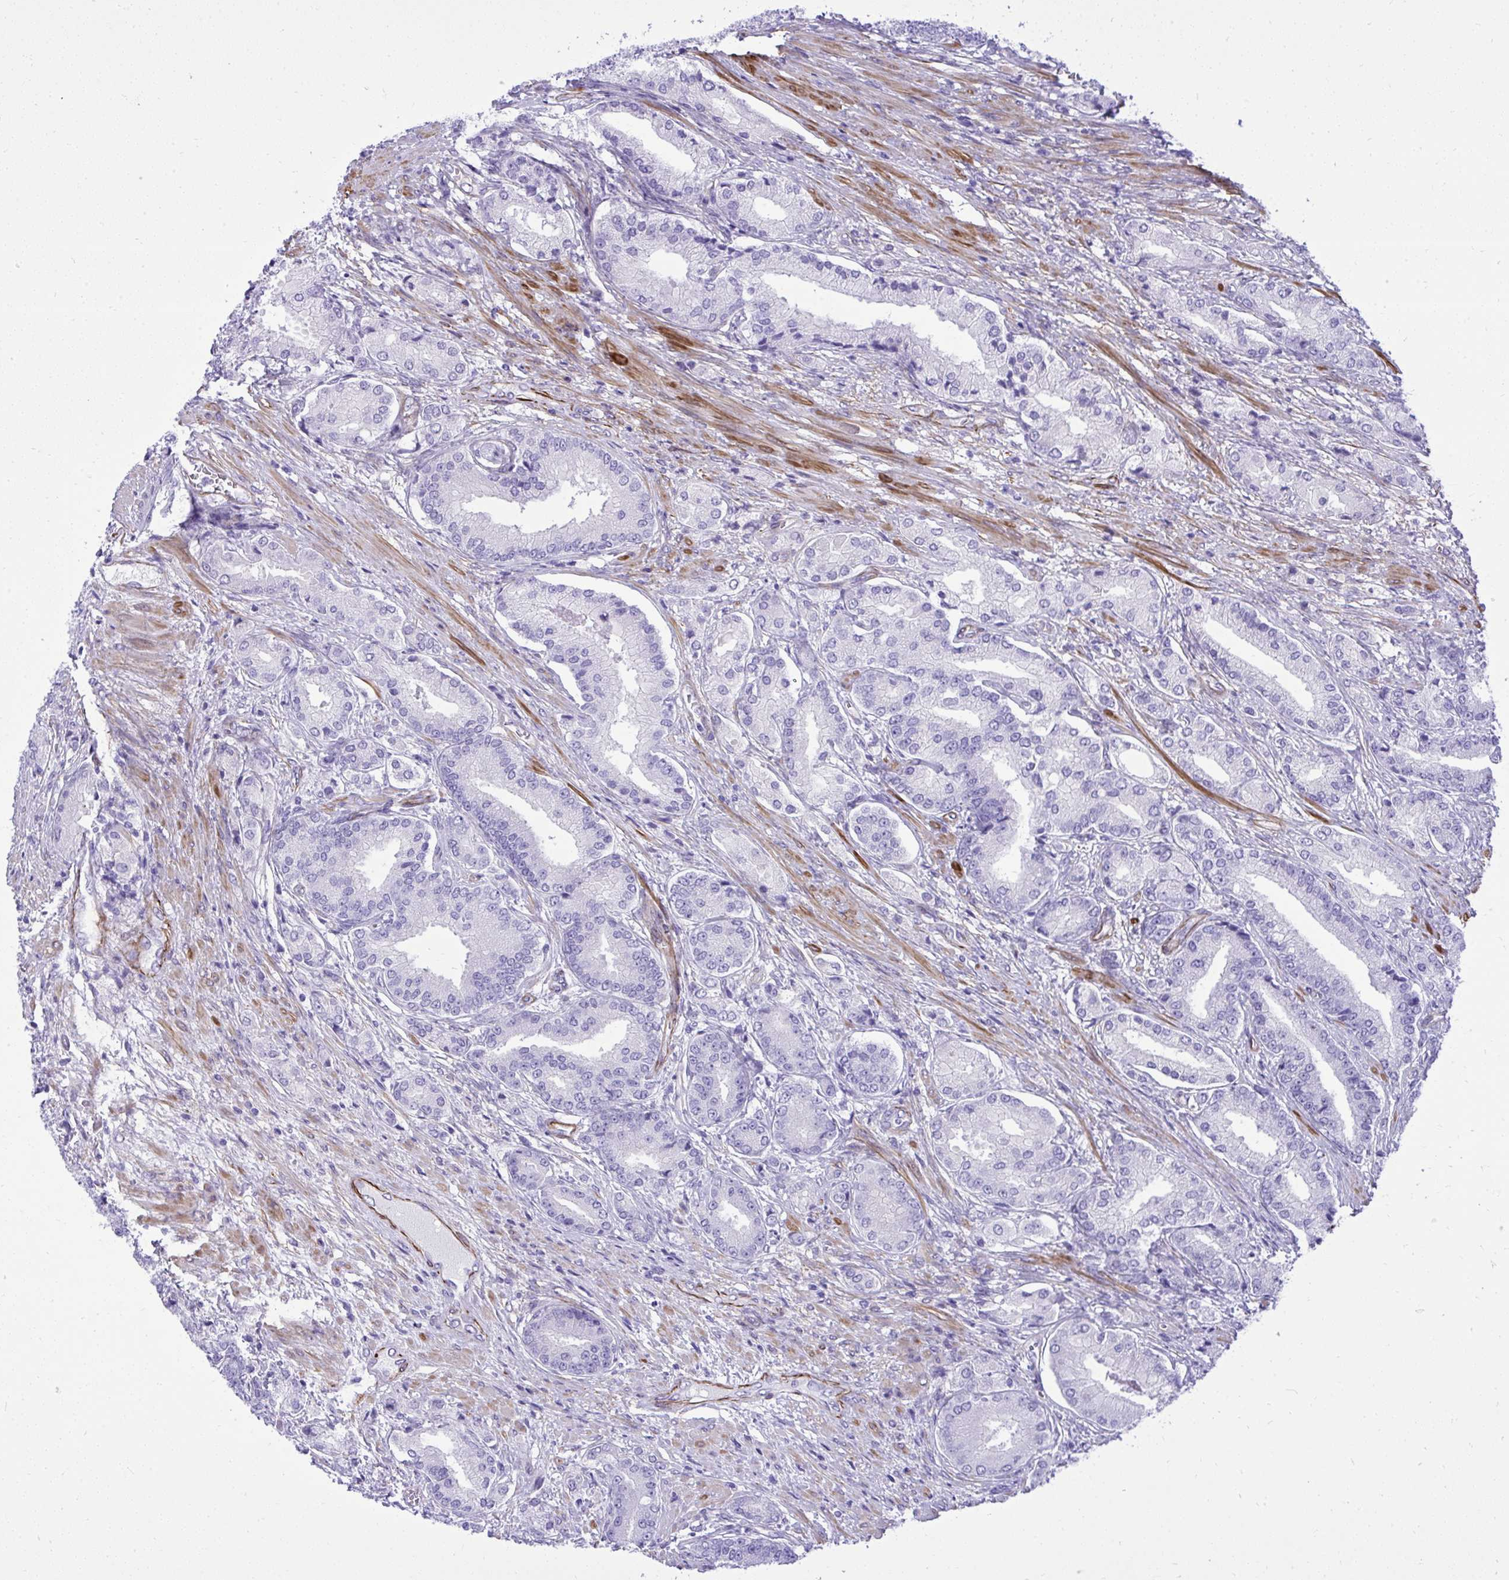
{"staining": {"intensity": "negative", "quantity": "none", "location": "none"}, "tissue": "prostate cancer", "cell_type": "Tumor cells", "image_type": "cancer", "snomed": [{"axis": "morphology", "description": "Adenocarcinoma, High grade"}, {"axis": "topography", "description": "Prostate and seminal vesicle, NOS"}], "caption": "Protein analysis of adenocarcinoma (high-grade) (prostate) reveals no significant positivity in tumor cells.", "gene": "PITPNM3", "patient": {"sex": "male", "age": 61}}